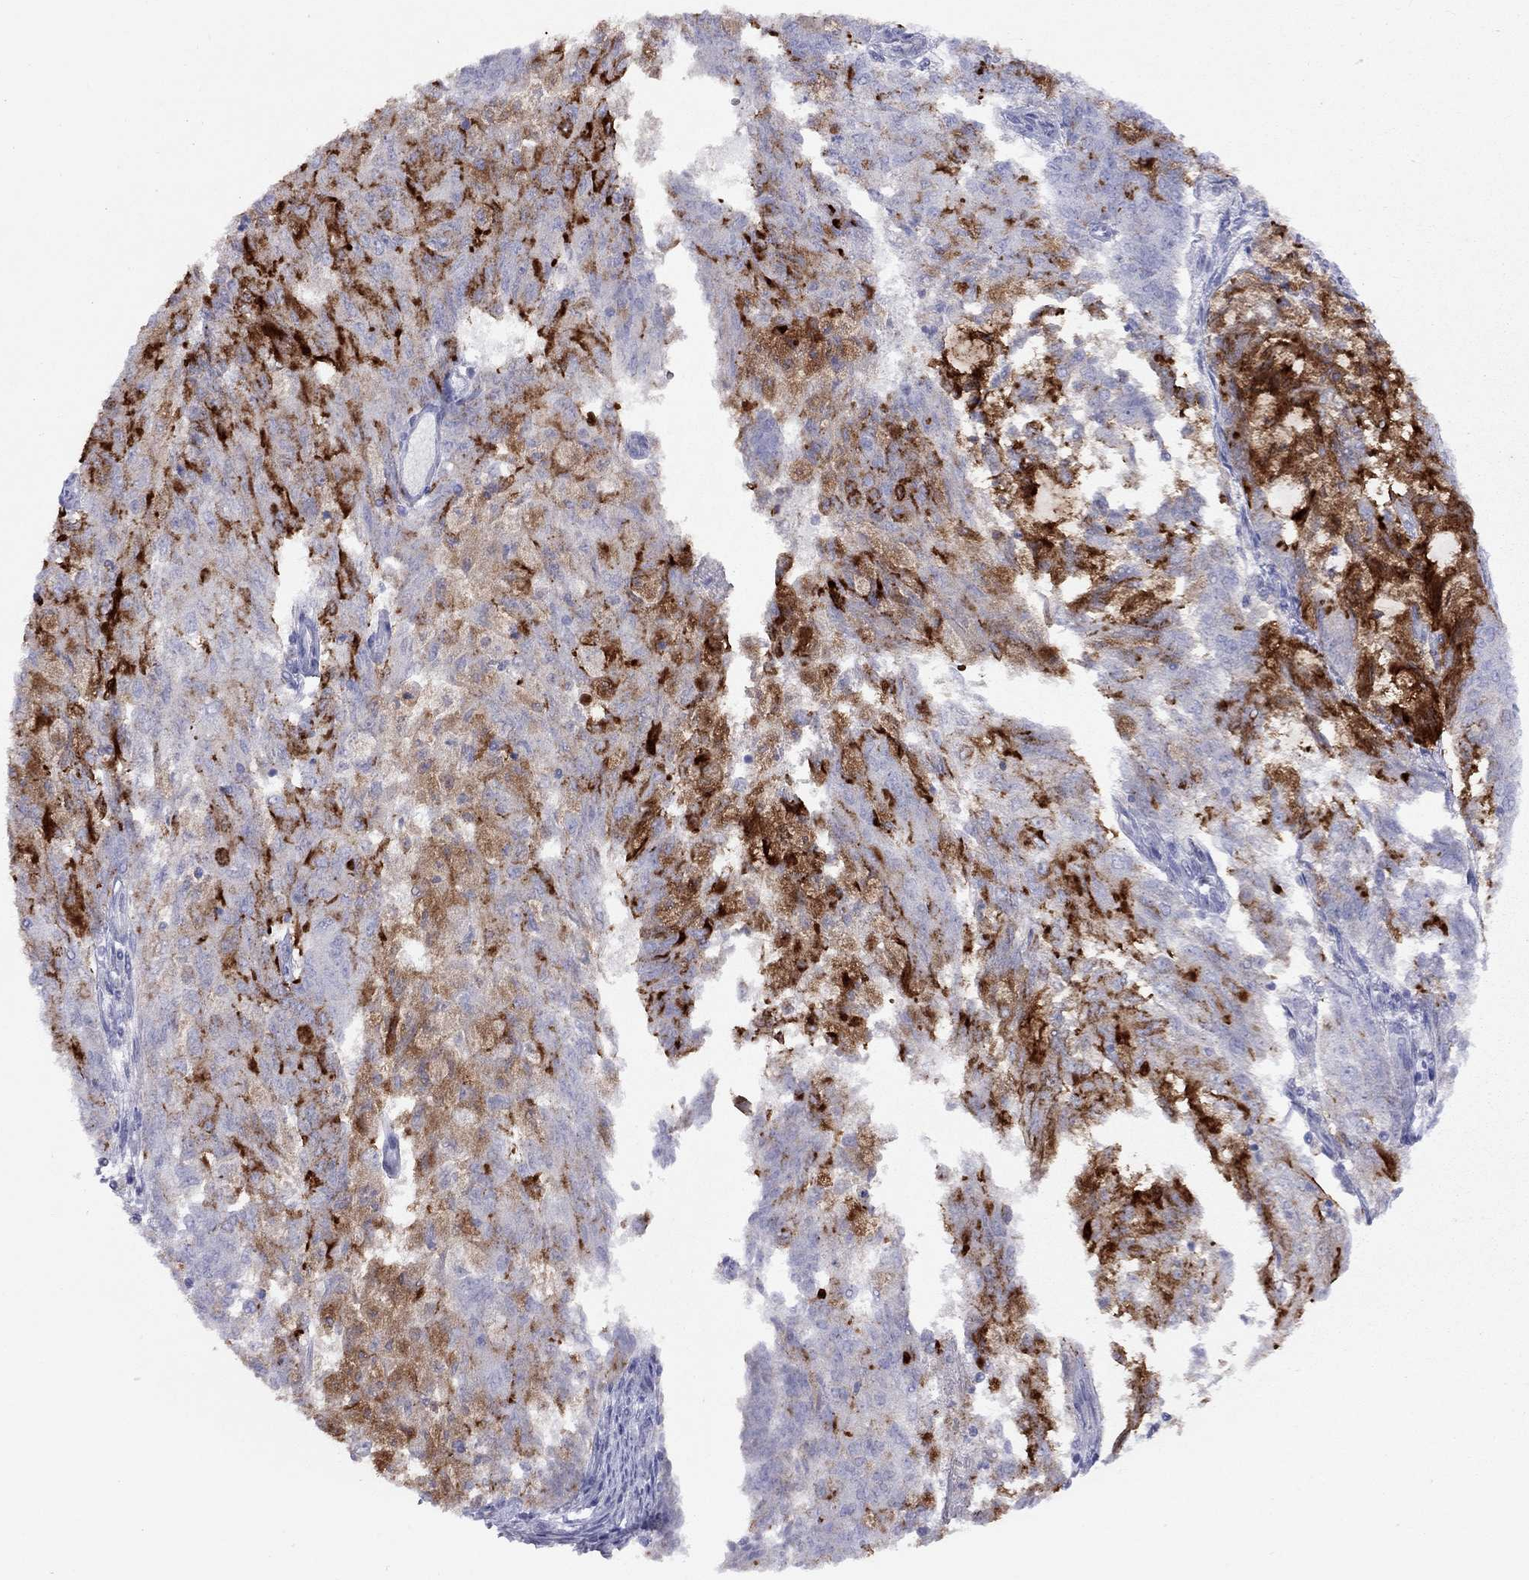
{"staining": {"intensity": "strong", "quantity": "<25%", "location": "cytoplasmic/membranous"}, "tissue": "endometrial cancer", "cell_type": "Tumor cells", "image_type": "cancer", "snomed": [{"axis": "morphology", "description": "Adenocarcinoma, NOS"}, {"axis": "topography", "description": "Endometrium"}], "caption": "Protein staining shows strong cytoplasmic/membranous staining in about <25% of tumor cells in endometrial cancer (adenocarcinoma). (DAB IHC with brightfield microscopy, high magnification).", "gene": "MUC16", "patient": {"sex": "female", "age": 82}}